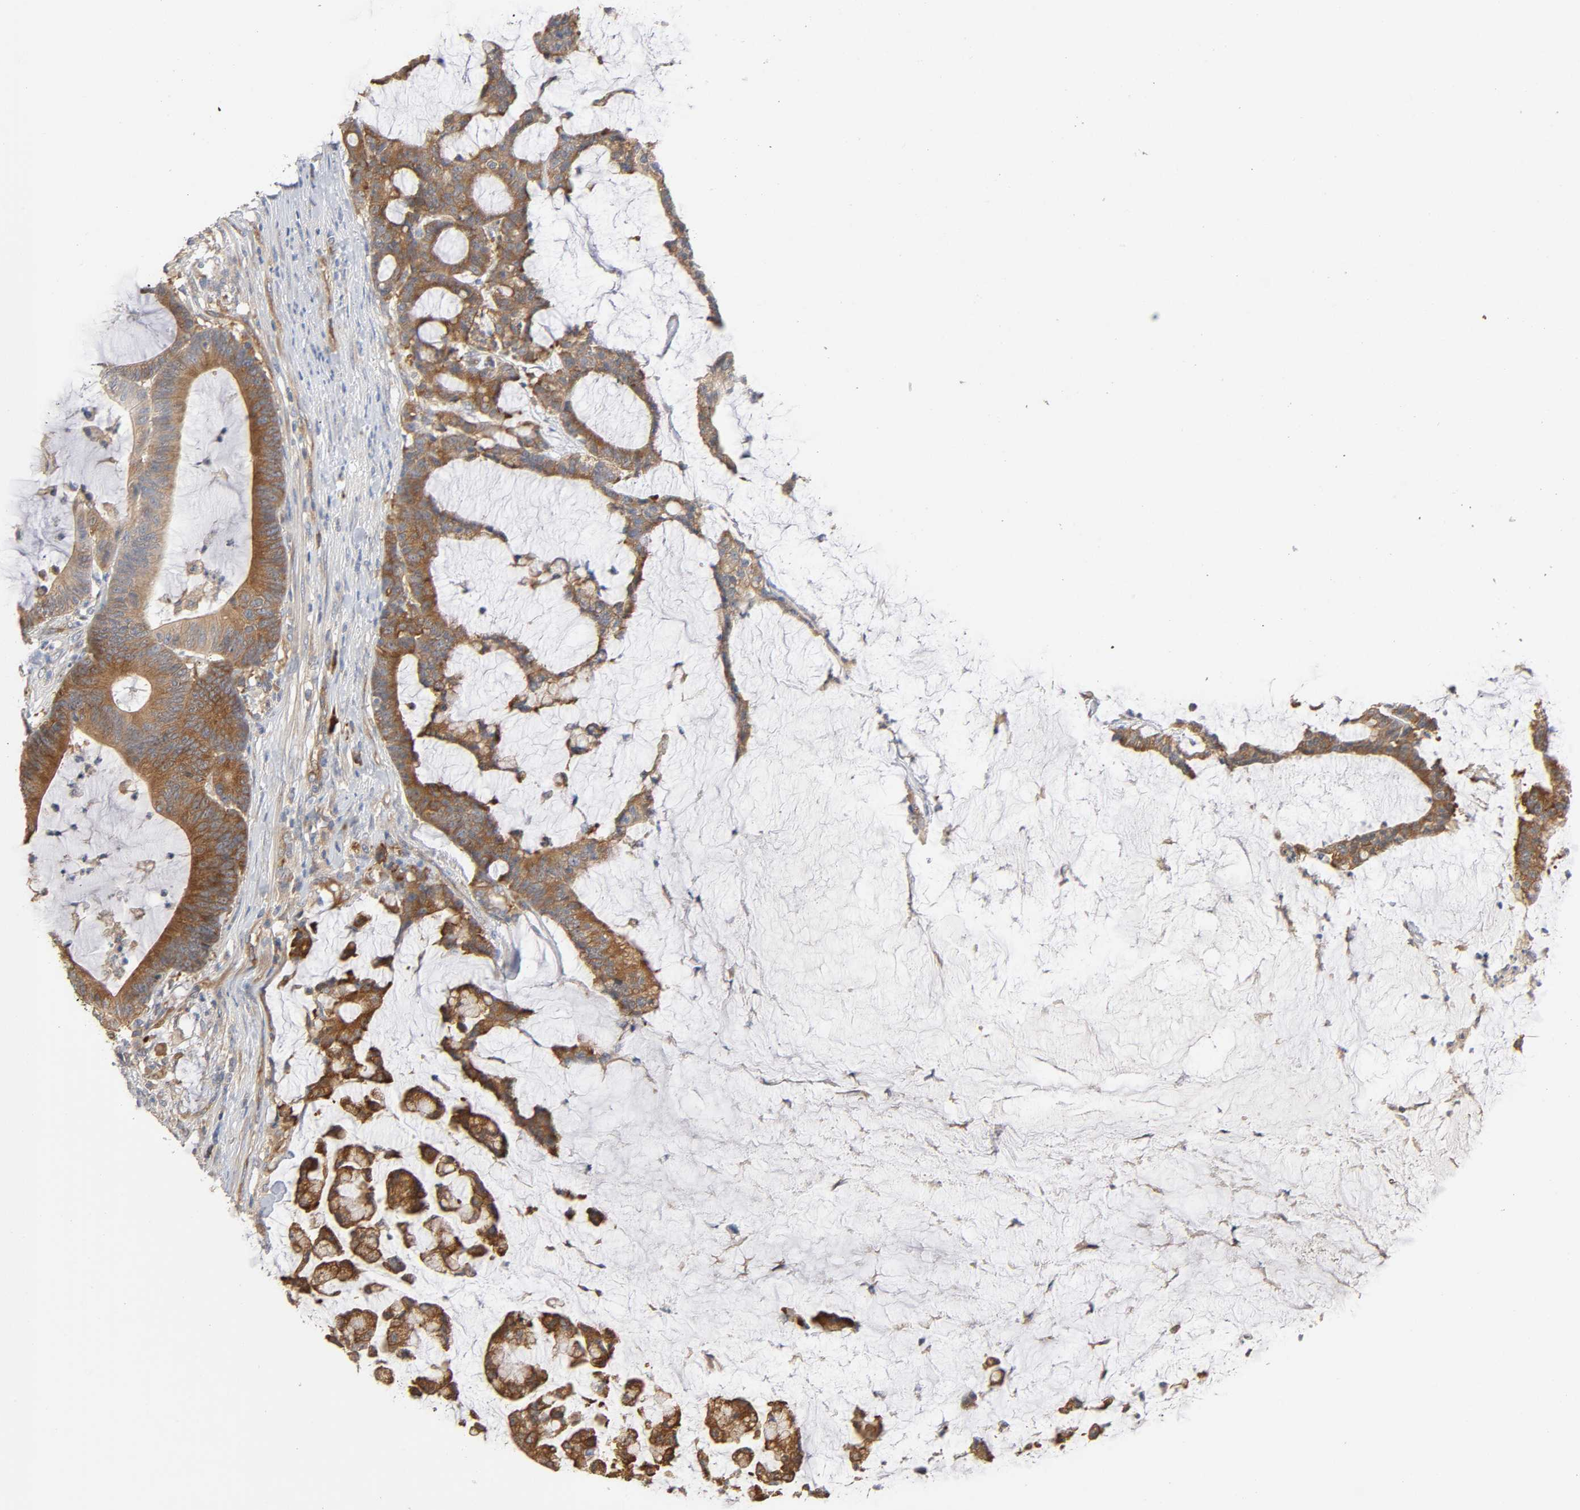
{"staining": {"intensity": "moderate", "quantity": ">75%", "location": "cytoplasmic/membranous"}, "tissue": "colorectal cancer", "cell_type": "Tumor cells", "image_type": "cancer", "snomed": [{"axis": "morphology", "description": "Adenocarcinoma, NOS"}, {"axis": "topography", "description": "Colon"}], "caption": "This image shows immunohistochemistry staining of colorectal cancer (adenocarcinoma), with medium moderate cytoplasmic/membranous staining in approximately >75% of tumor cells.", "gene": "SCHIP1", "patient": {"sex": "female", "age": 84}}